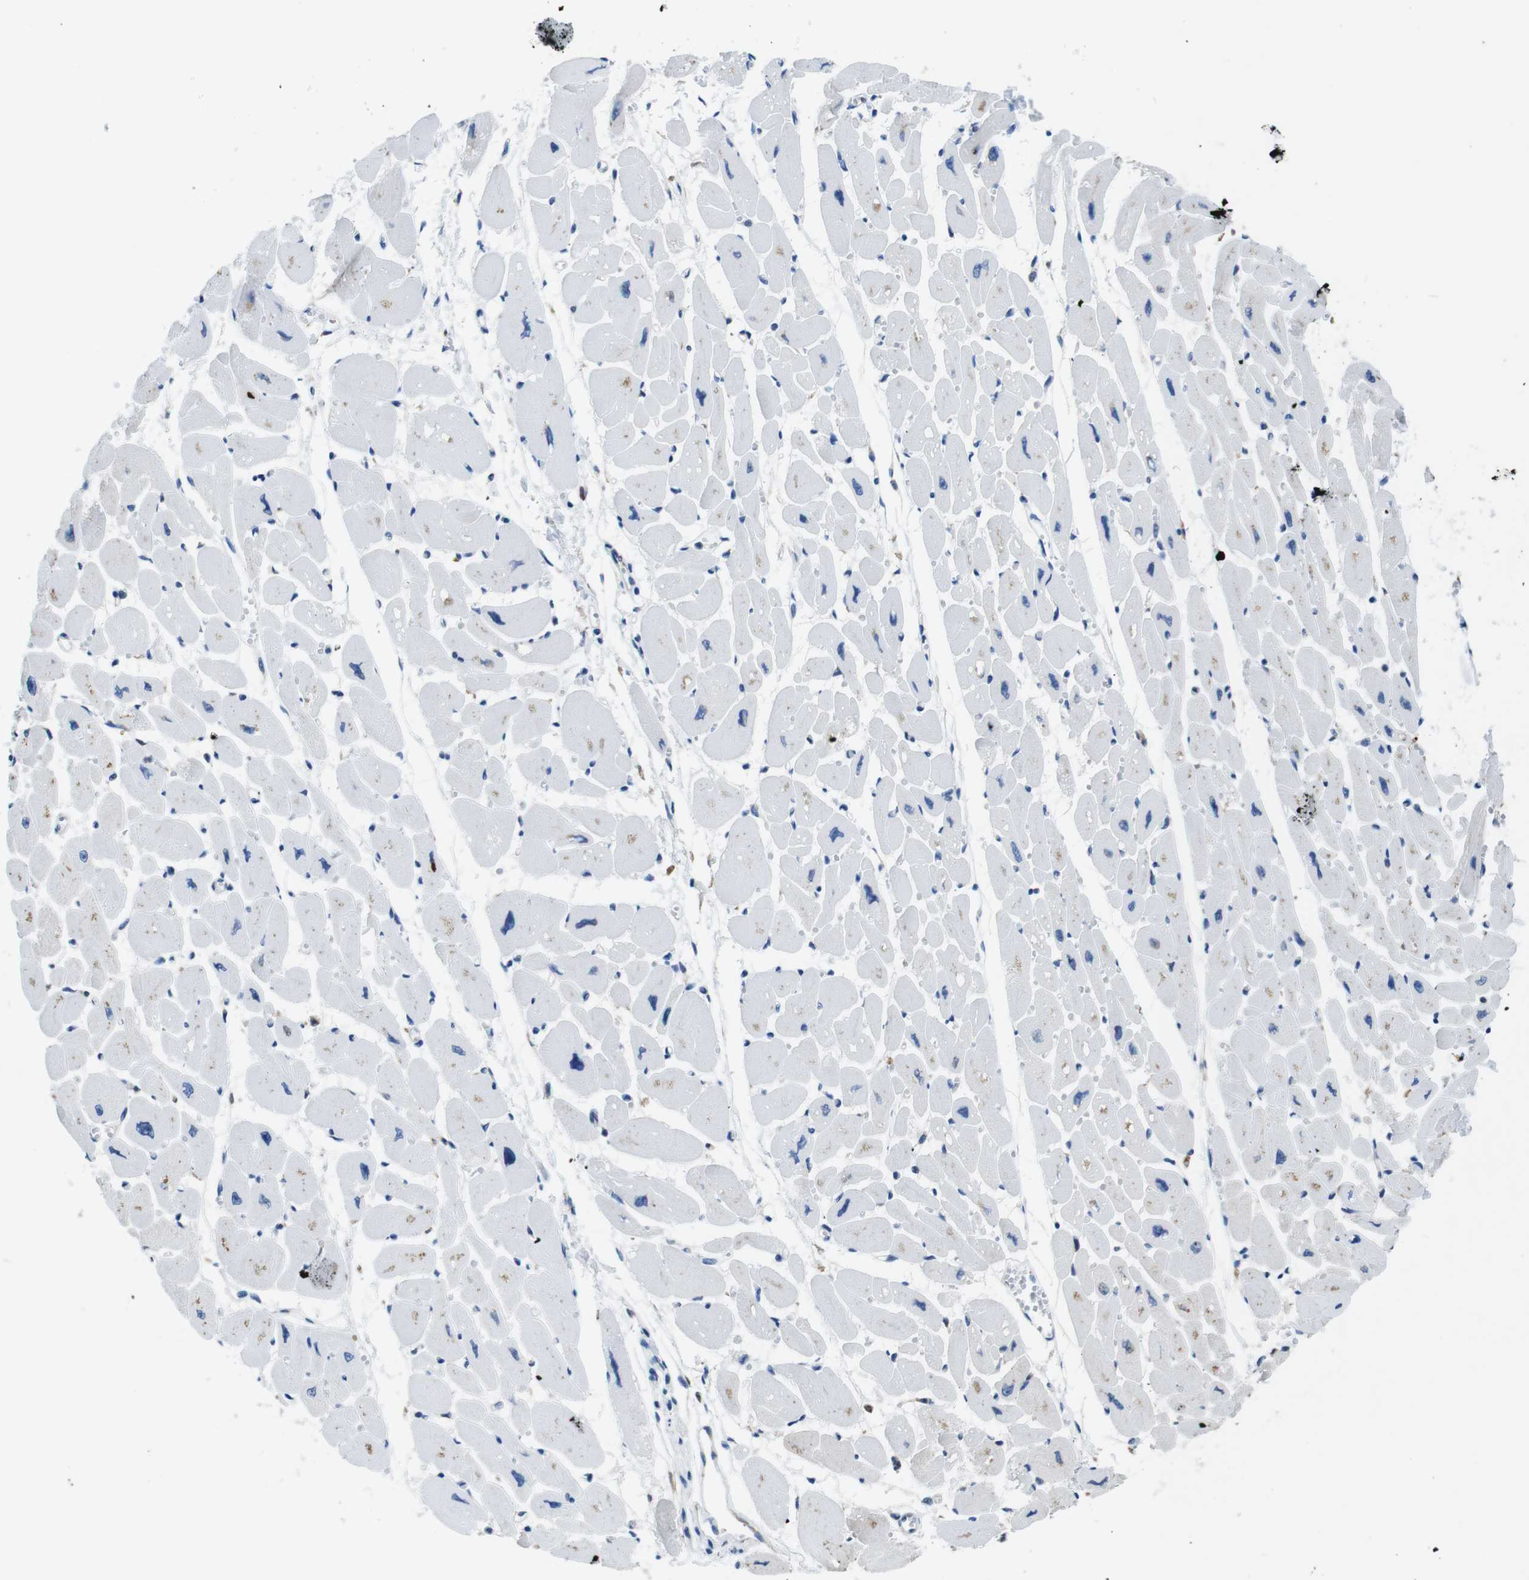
{"staining": {"intensity": "negative", "quantity": "none", "location": "none"}, "tissue": "heart muscle", "cell_type": "Cardiomyocytes", "image_type": "normal", "snomed": [{"axis": "morphology", "description": "Normal tissue, NOS"}, {"axis": "topography", "description": "Heart"}], "caption": "This is an immunohistochemistry histopathology image of normal human heart muscle. There is no positivity in cardiomyocytes.", "gene": "UGGT1", "patient": {"sex": "female", "age": 54}}